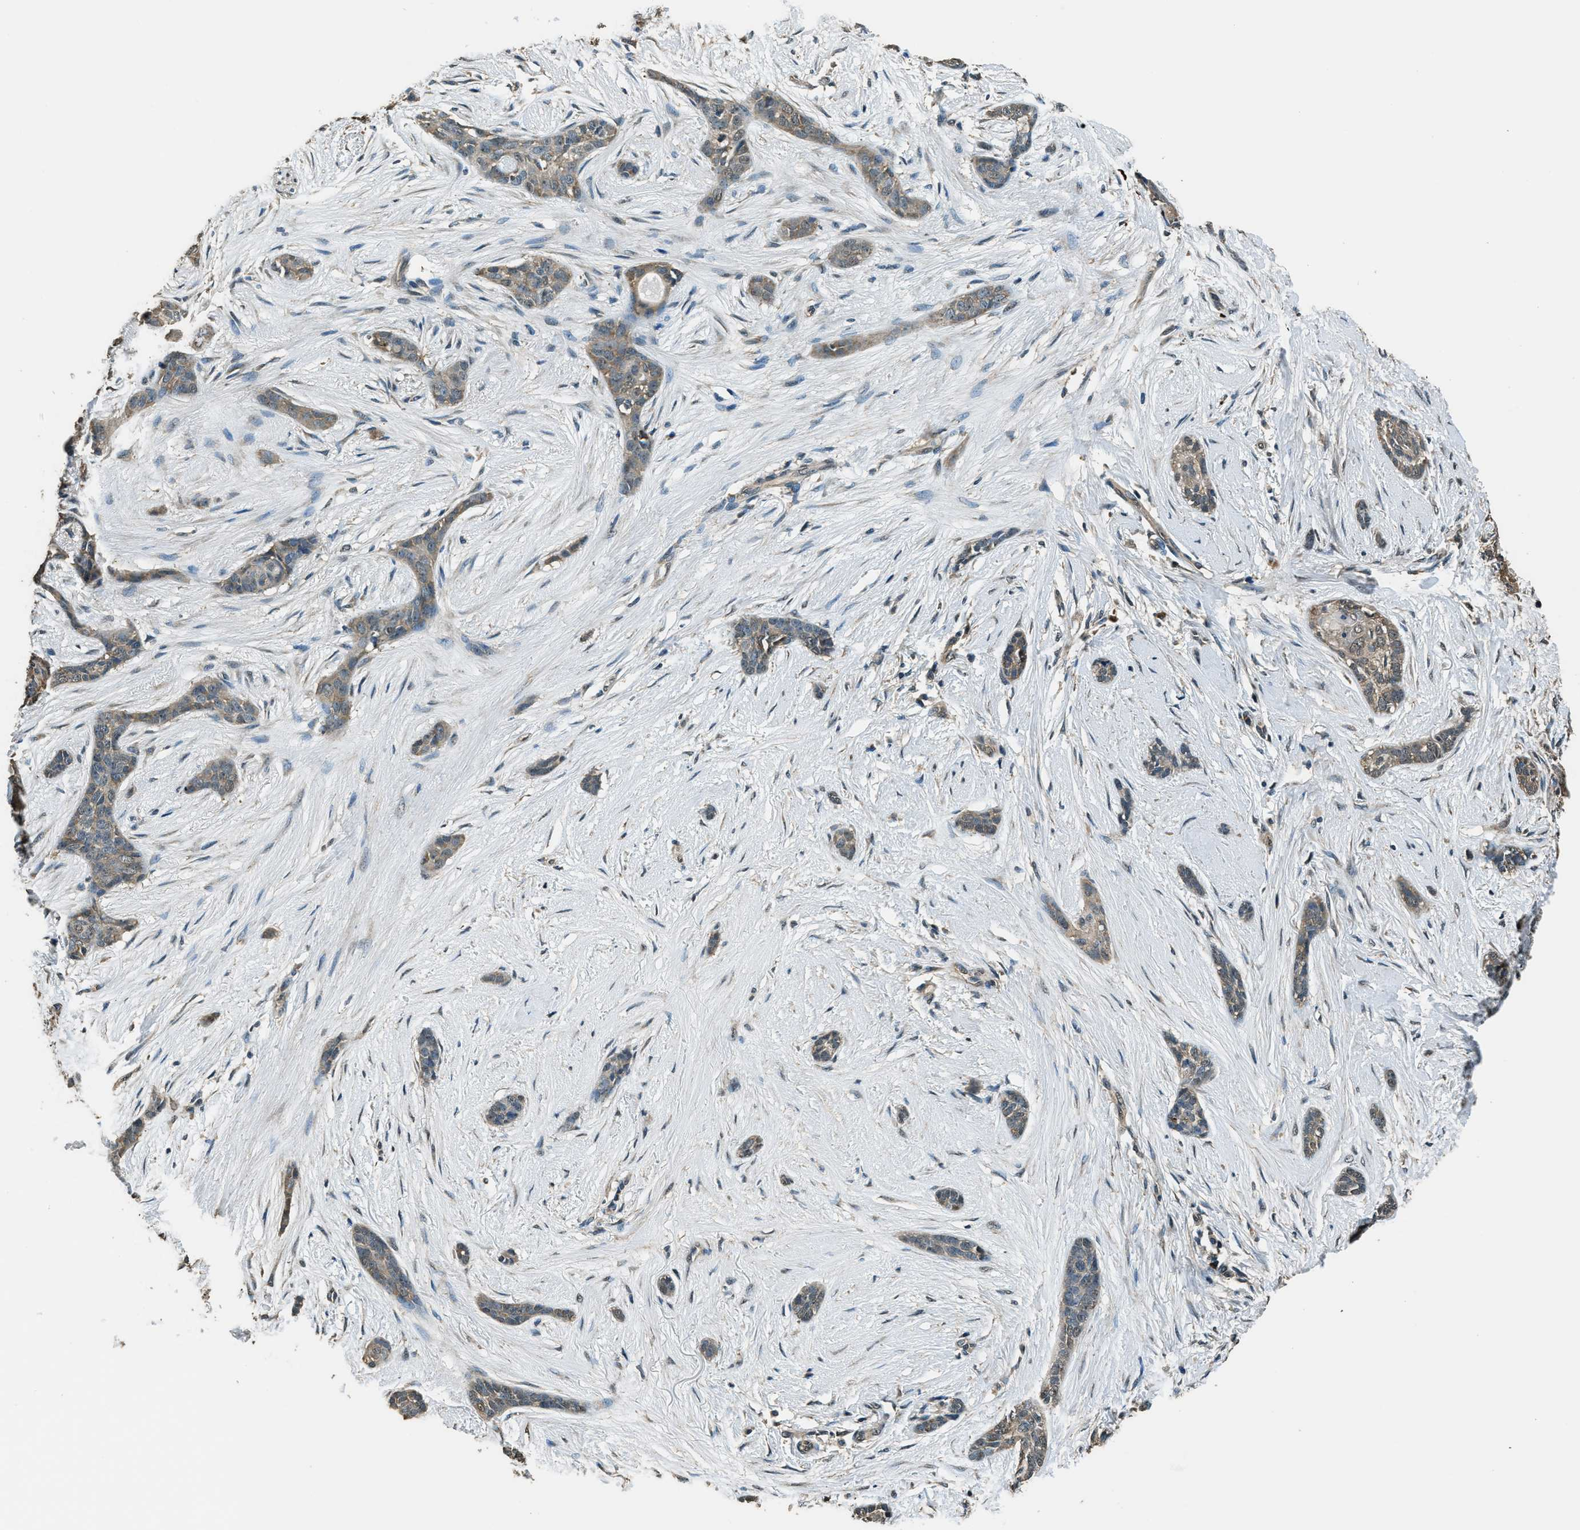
{"staining": {"intensity": "weak", "quantity": "<25%", "location": "cytoplasmic/membranous"}, "tissue": "skin cancer", "cell_type": "Tumor cells", "image_type": "cancer", "snomed": [{"axis": "morphology", "description": "Basal cell carcinoma"}, {"axis": "morphology", "description": "Adnexal tumor, benign"}, {"axis": "topography", "description": "Skin"}], "caption": "The micrograph displays no significant expression in tumor cells of skin basal cell carcinoma. (Brightfield microscopy of DAB IHC at high magnification).", "gene": "SALL3", "patient": {"sex": "female", "age": 42}}